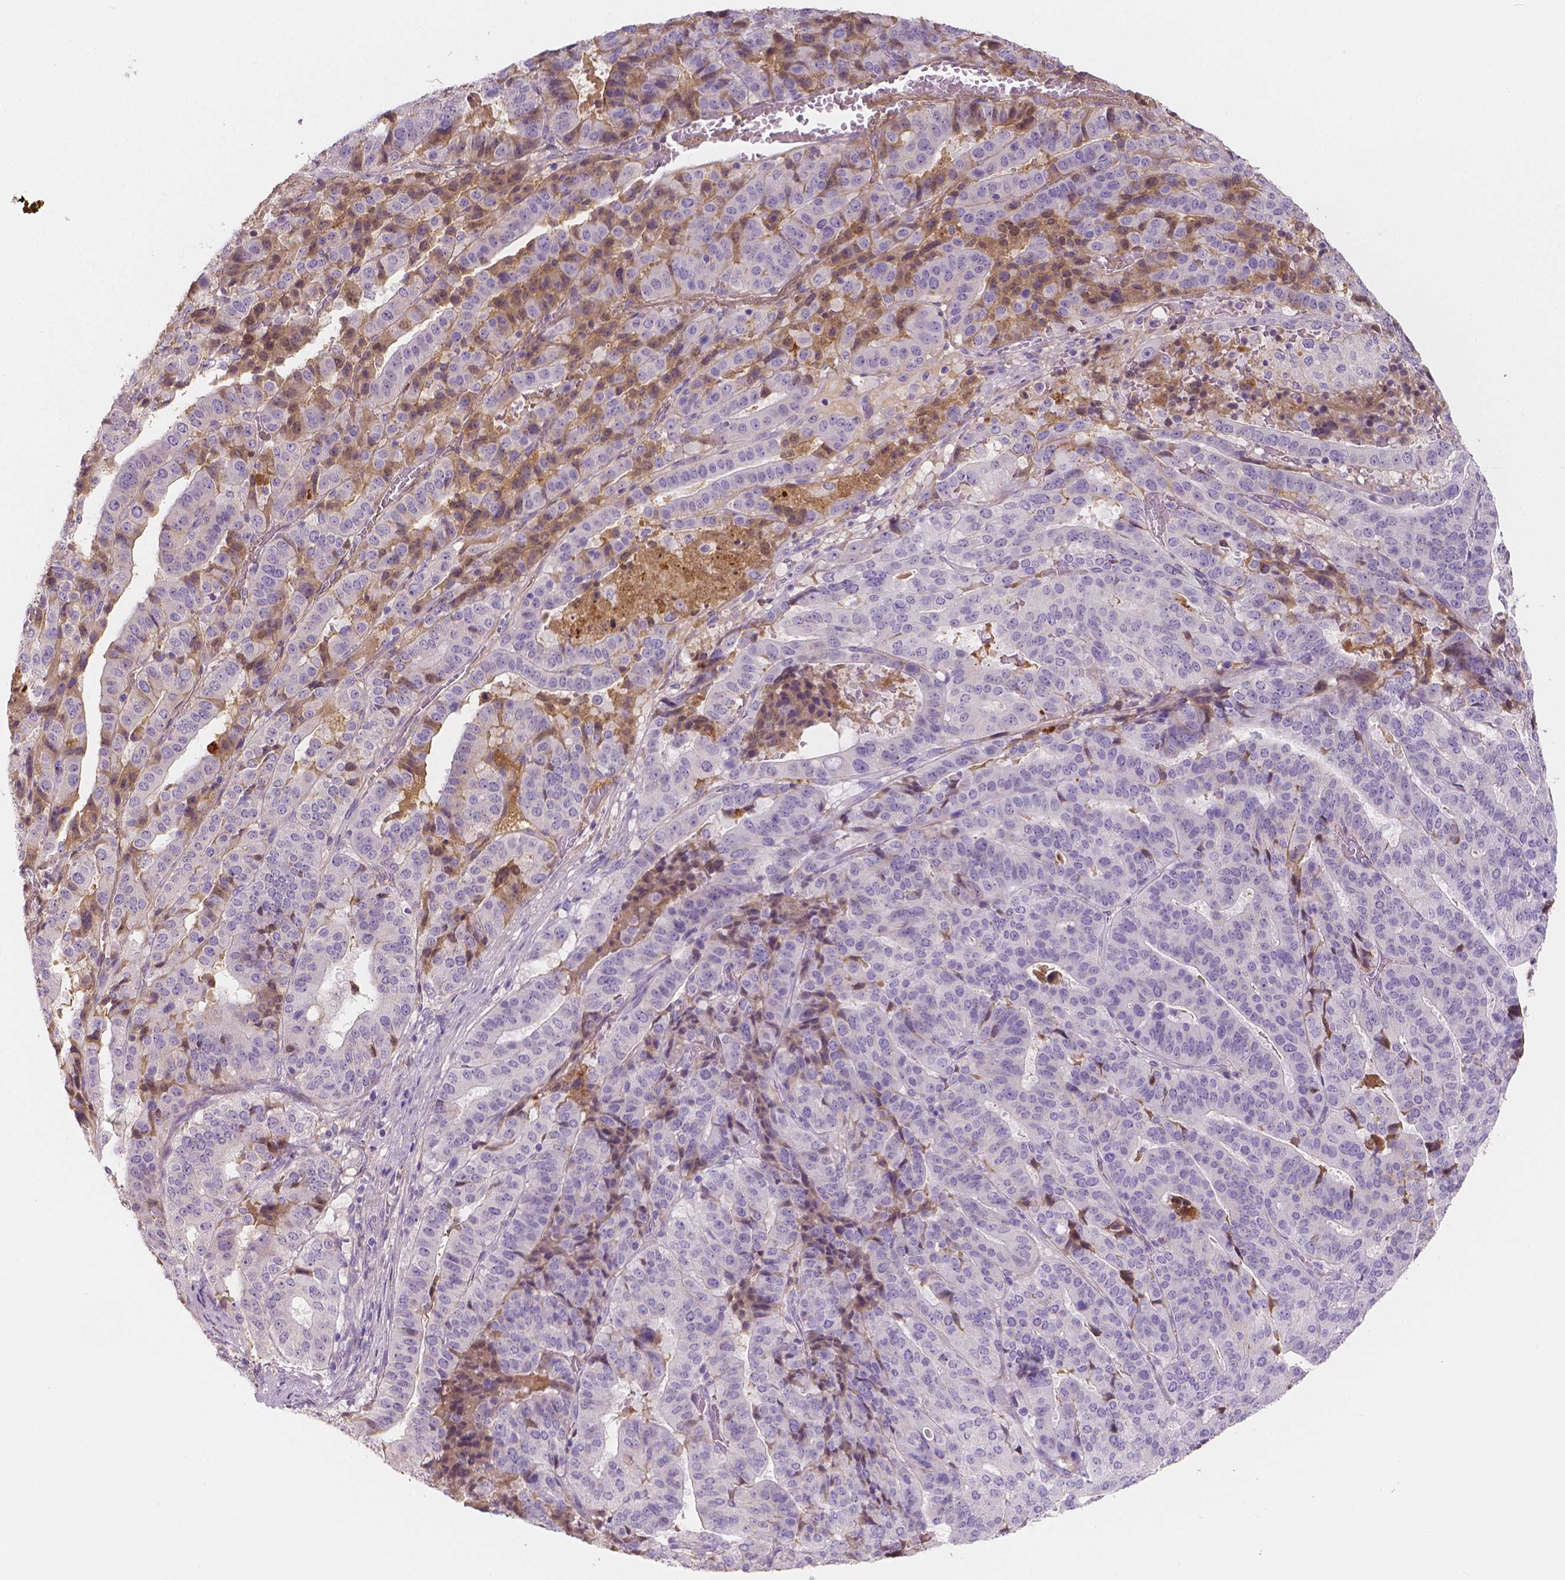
{"staining": {"intensity": "moderate", "quantity": "<25%", "location": "cytoplasmic/membranous"}, "tissue": "stomach cancer", "cell_type": "Tumor cells", "image_type": "cancer", "snomed": [{"axis": "morphology", "description": "Adenocarcinoma, NOS"}, {"axis": "topography", "description": "Stomach"}], "caption": "This micrograph exhibits immunohistochemistry (IHC) staining of stomach adenocarcinoma, with low moderate cytoplasmic/membranous expression in about <25% of tumor cells.", "gene": "APOA4", "patient": {"sex": "male", "age": 48}}